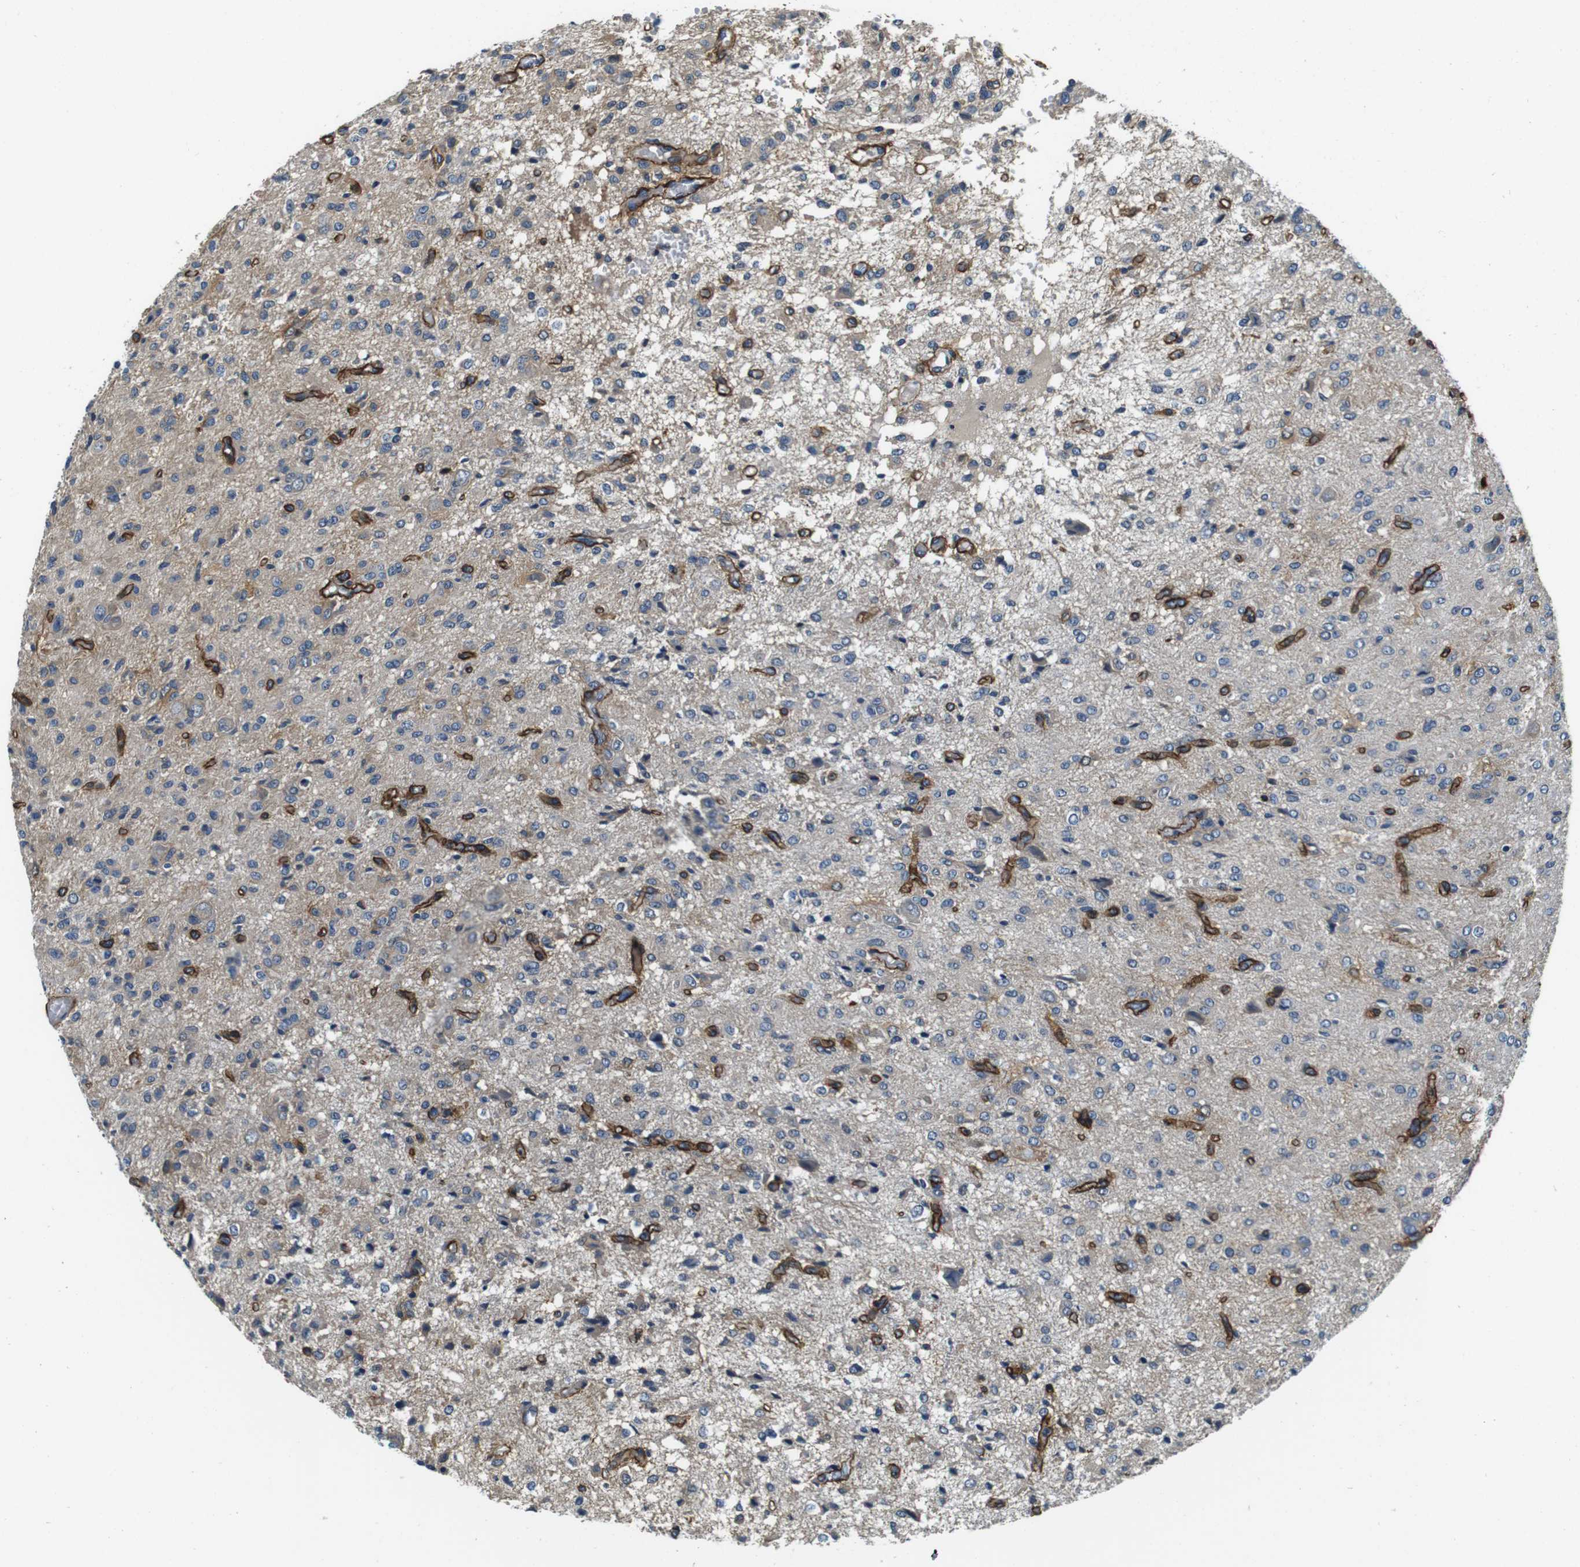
{"staining": {"intensity": "weak", "quantity": "<25%", "location": "cytoplasmic/membranous"}, "tissue": "glioma", "cell_type": "Tumor cells", "image_type": "cancer", "snomed": [{"axis": "morphology", "description": "Glioma, malignant, High grade"}, {"axis": "topography", "description": "Brain"}], "caption": "Immunohistochemistry photomicrograph of neoplastic tissue: glioma stained with DAB shows no significant protein positivity in tumor cells.", "gene": "DTNA", "patient": {"sex": "female", "age": 59}}